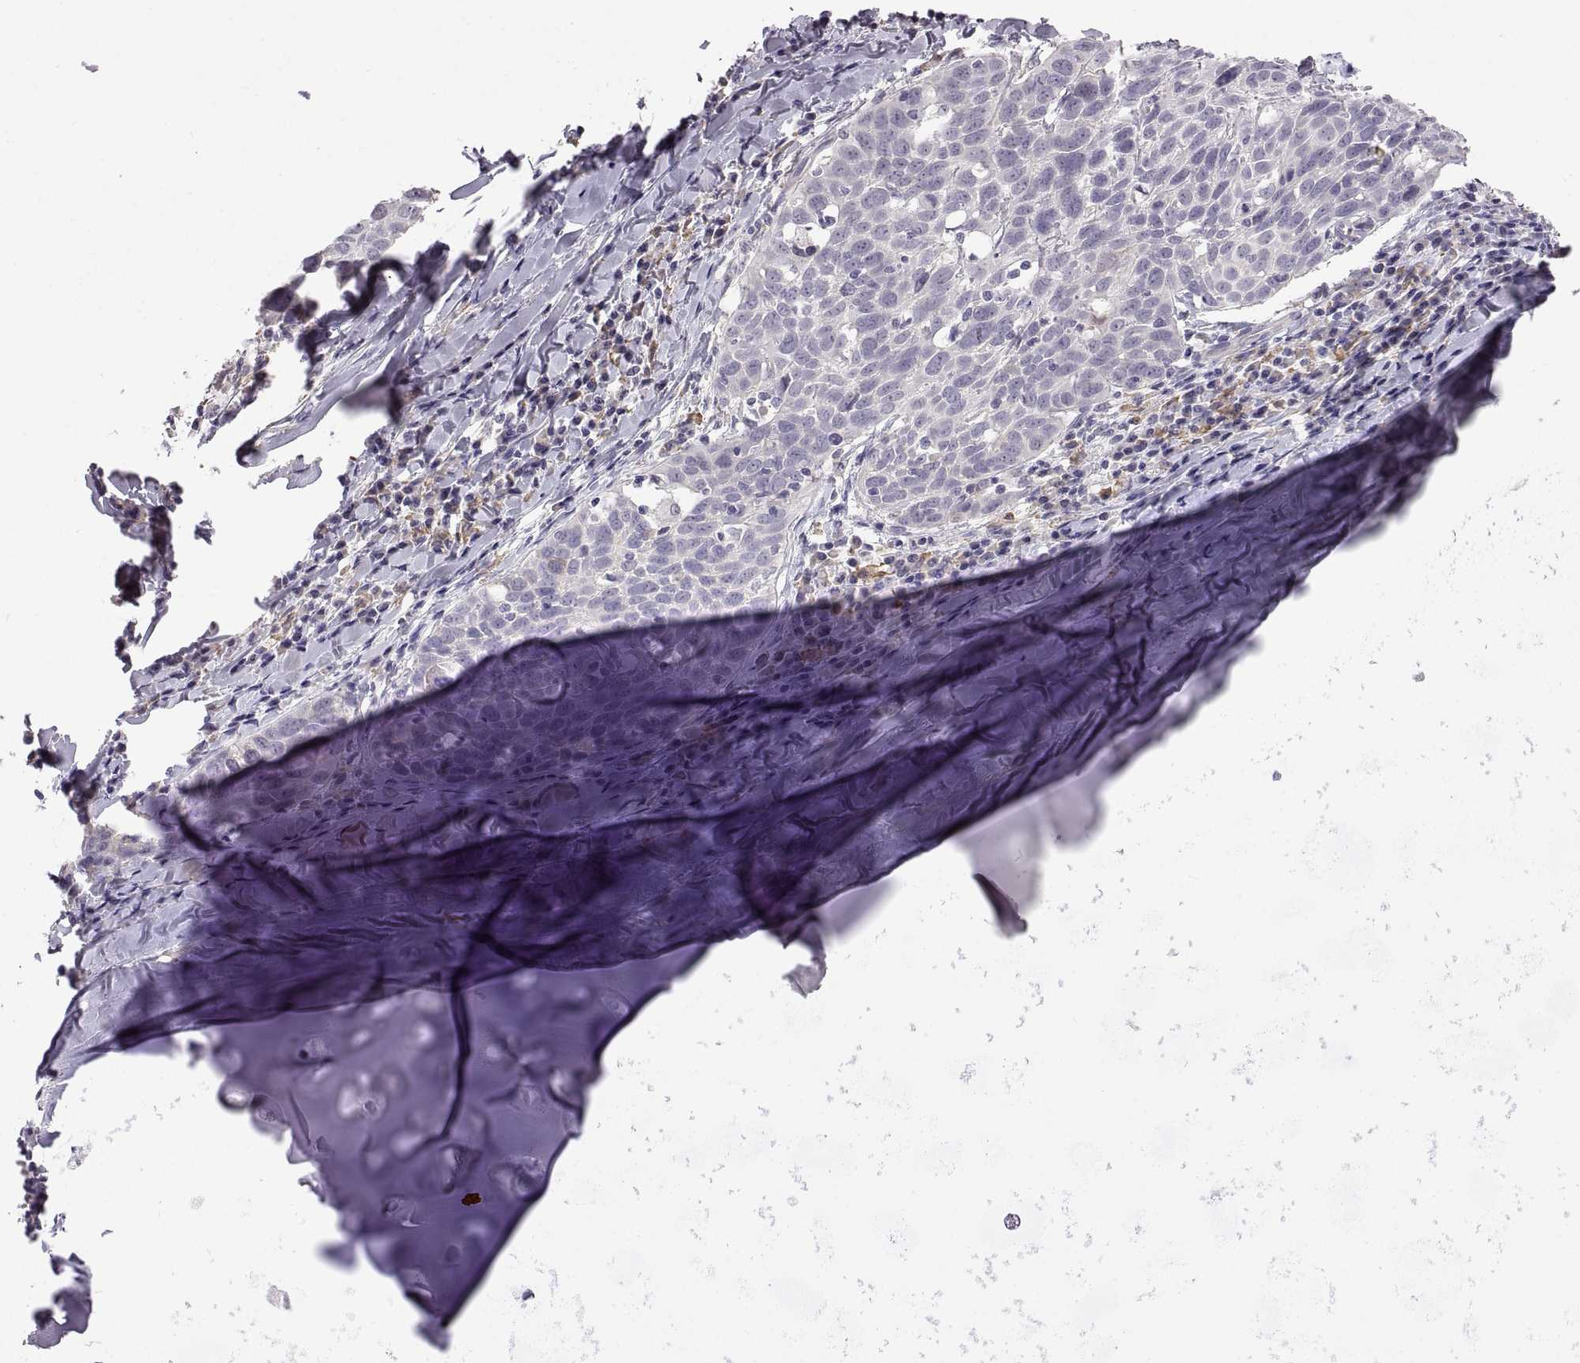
{"staining": {"intensity": "negative", "quantity": "none", "location": "none"}, "tissue": "lung cancer", "cell_type": "Tumor cells", "image_type": "cancer", "snomed": [{"axis": "morphology", "description": "Squamous cell carcinoma, NOS"}, {"axis": "topography", "description": "Lung"}], "caption": "Tumor cells are negative for protein expression in human lung cancer.", "gene": "MEIOC", "patient": {"sex": "male", "age": 57}}